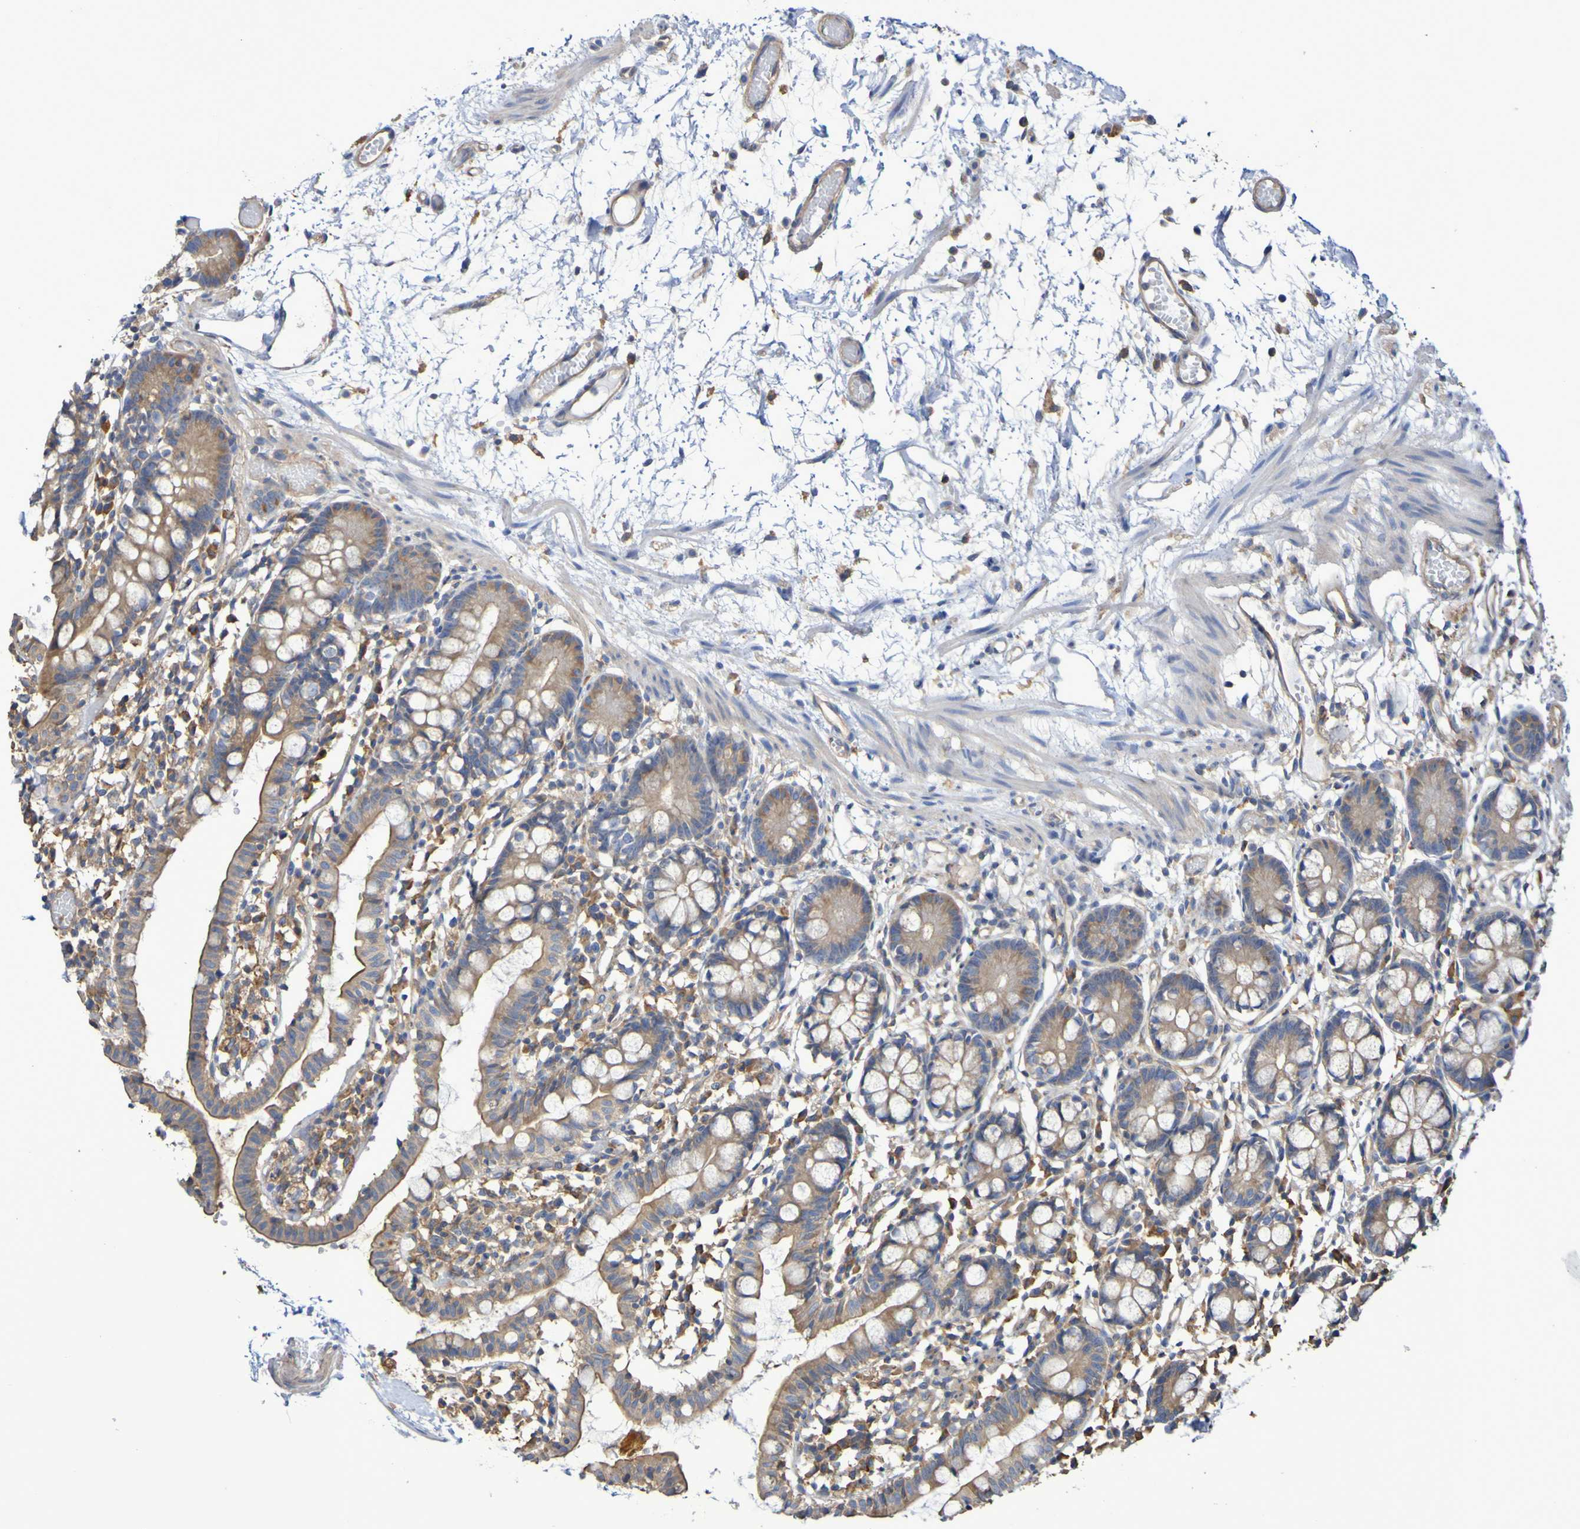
{"staining": {"intensity": "moderate", "quantity": "25%-75%", "location": "cytoplasmic/membranous"}, "tissue": "small intestine", "cell_type": "Glandular cells", "image_type": "normal", "snomed": [{"axis": "morphology", "description": "Normal tissue, NOS"}, {"axis": "morphology", "description": "Cystadenocarcinoma, serous, Metastatic site"}, {"axis": "topography", "description": "Small intestine"}], "caption": "High-magnification brightfield microscopy of benign small intestine stained with DAB (3,3'-diaminobenzidine) (brown) and counterstained with hematoxylin (blue). glandular cells exhibit moderate cytoplasmic/membranous expression is seen in about25%-75% of cells.", "gene": "SYNJ1", "patient": {"sex": "female", "age": 61}}